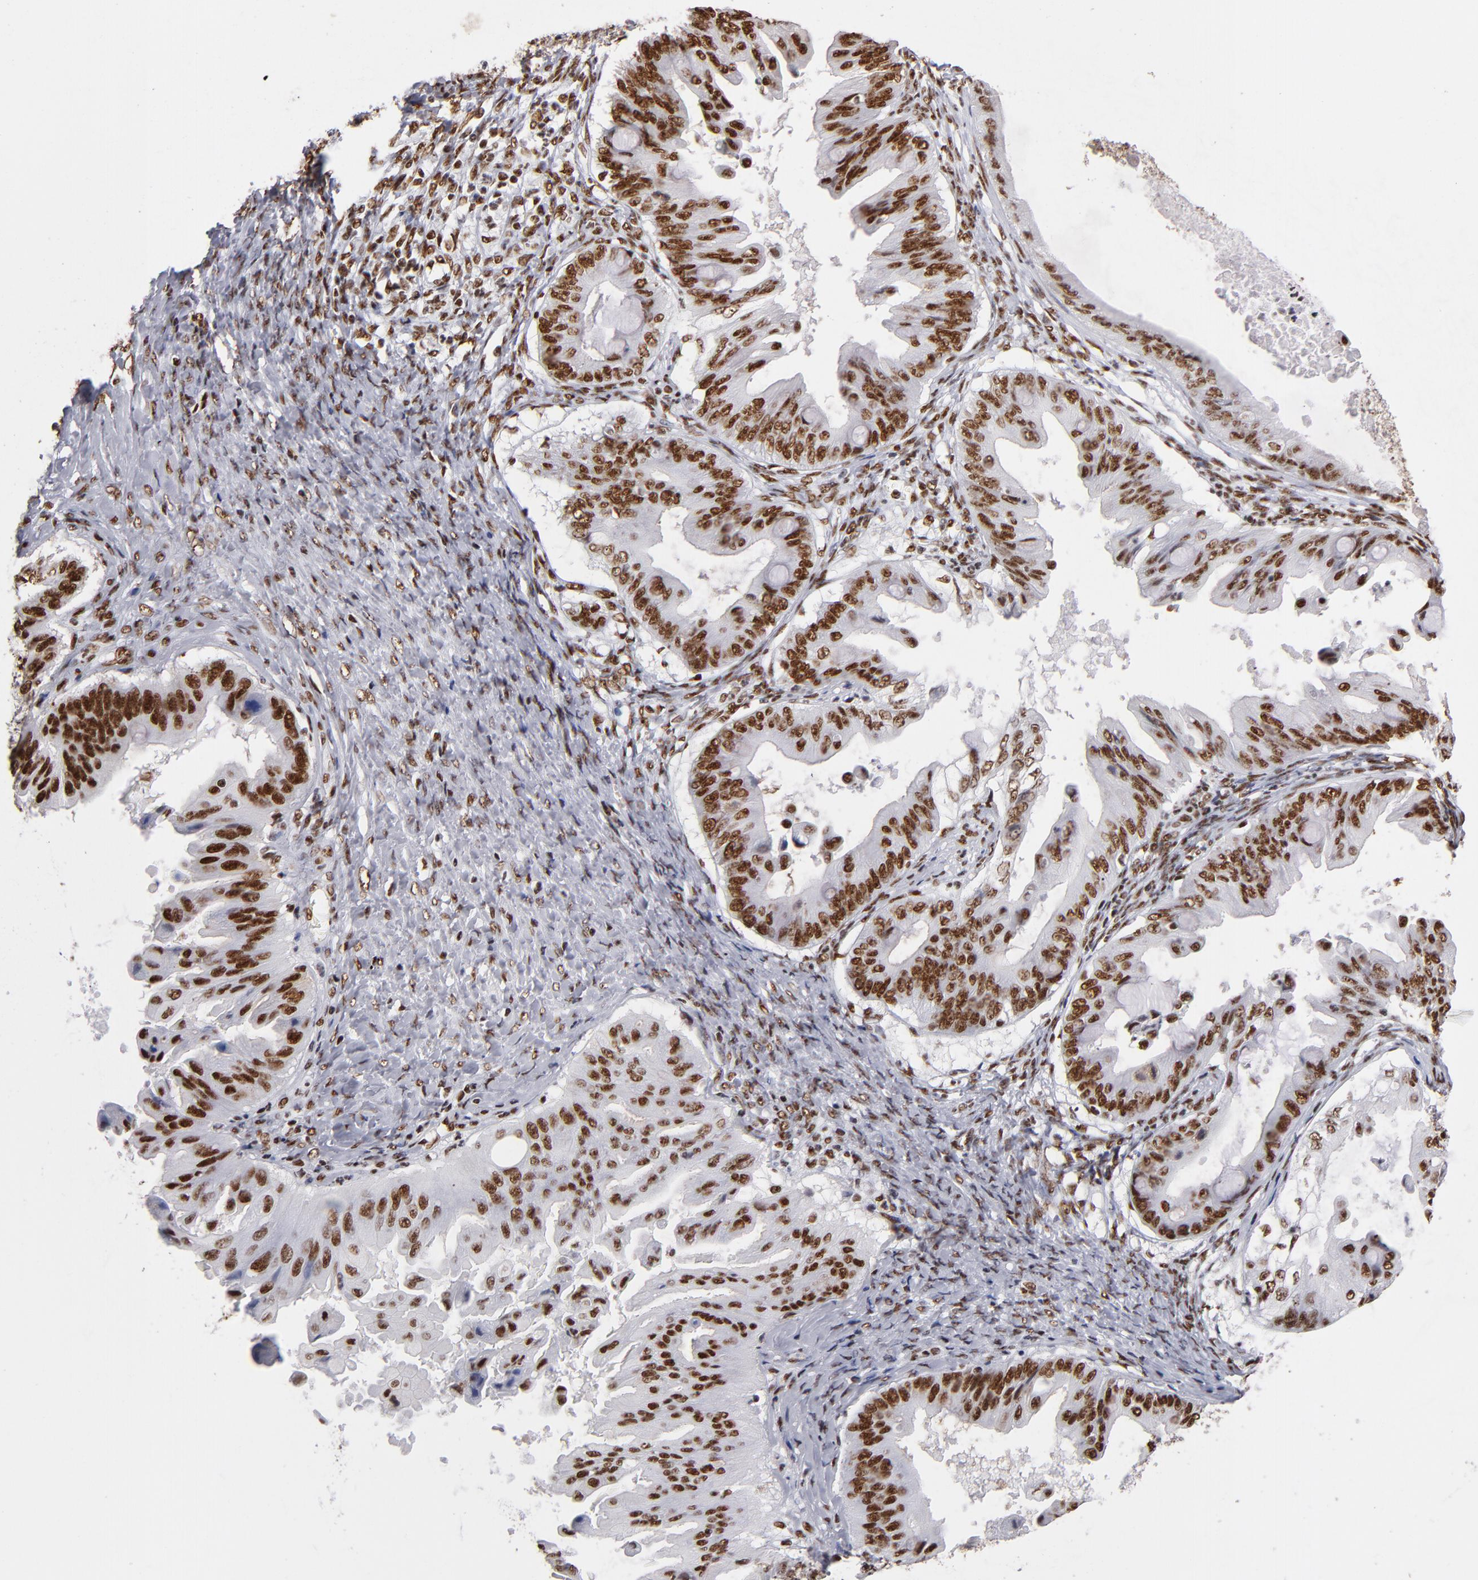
{"staining": {"intensity": "strong", "quantity": ">75%", "location": "nuclear"}, "tissue": "ovarian cancer", "cell_type": "Tumor cells", "image_type": "cancer", "snomed": [{"axis": "morphology", "description": "Cystadenocarcinoma, mucinous, NOS"}, {"axis": "topography", "description": "Ovary"}], "caption": "Immunohistochemical staining of human ovarian cancer (mucinous cystadenocarcinoma) reveals high levels of strong nuclear protein positivity in about >75% of tumor cells.", "gene": "MRE11", "patient": {"sex": "female", "age": 37}}